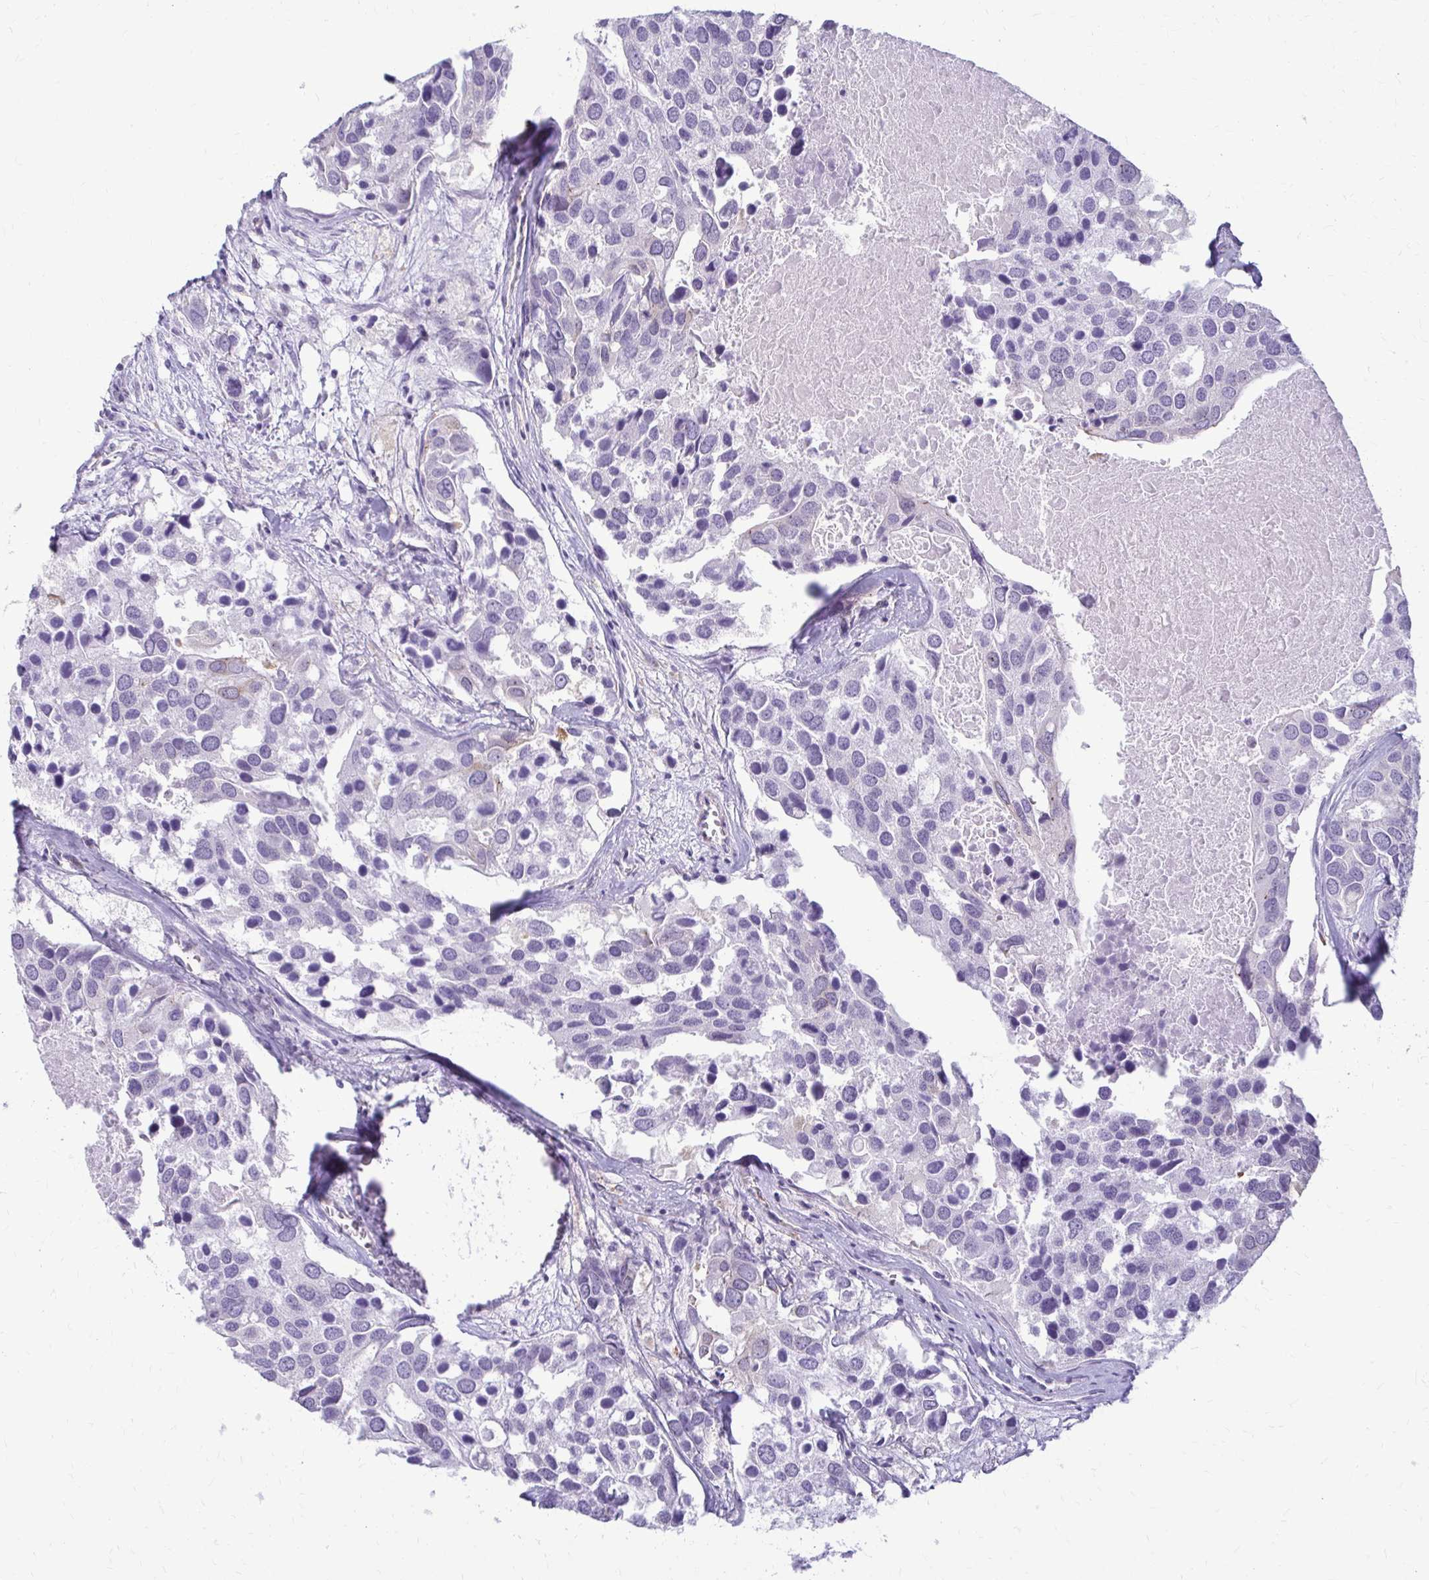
{"staining": {"intensity": "negative", "quantity": "none", "location": "none"}, "tissue": "breast cancer", "cell_type": "Tumor cells", "image_type": "cancer", "snomed": [{"axis": "morphology", "description": "Duct carcinoma"}, {"axis": "topography", "description": "Breast"}], "caption": "Immunohistochemical staining of breast cancer exhibits no significant staining in tumor cells.", "gene": "DEPP1", "patient": {"sex": "female", "age": 83}}